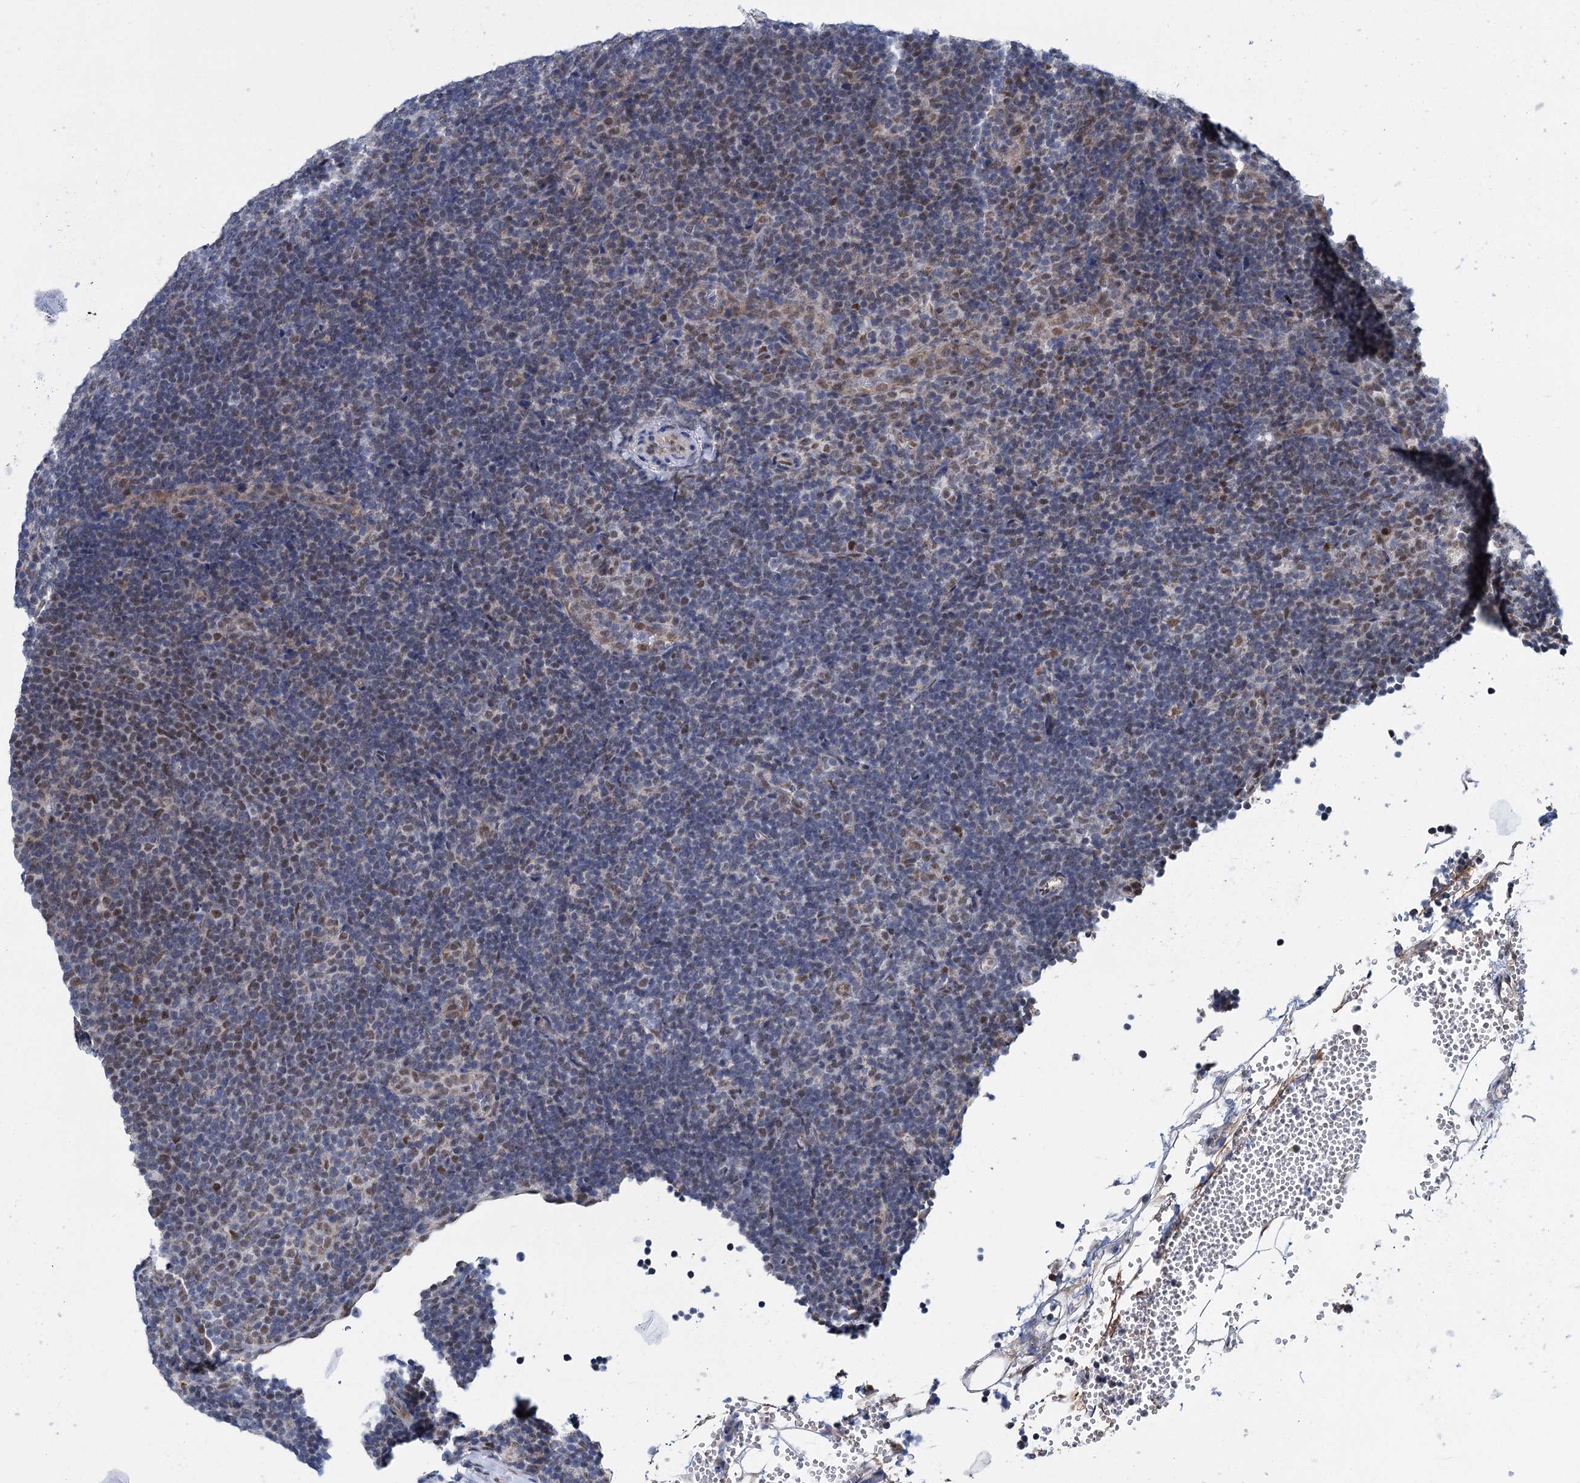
{"staining": {"intensity": "negative", "quantity": "none", "location": "none"}, "tissue": "lymphoma", "cell_type": "Tumor cells", "image_type": "cancer", "snomed": [{"axis": "morphology", "description": "Hodgkin's disease, NOS"}, {"axis": "topography", "description": "Lymph node"}], "caption": "Immunohistochemistry histopathology image of neoplastic tissue: human Hodgkin's disease stained with DAB displays no significant protein positivity in tumor cells. The staining was performed using DAB to visualize the protein expression in brown, while the nuclei were stained in blue with hematoxylin (Magnification: 20x).", "gene": "MORN3", "patient": {"sex": "female", "age": 57}}